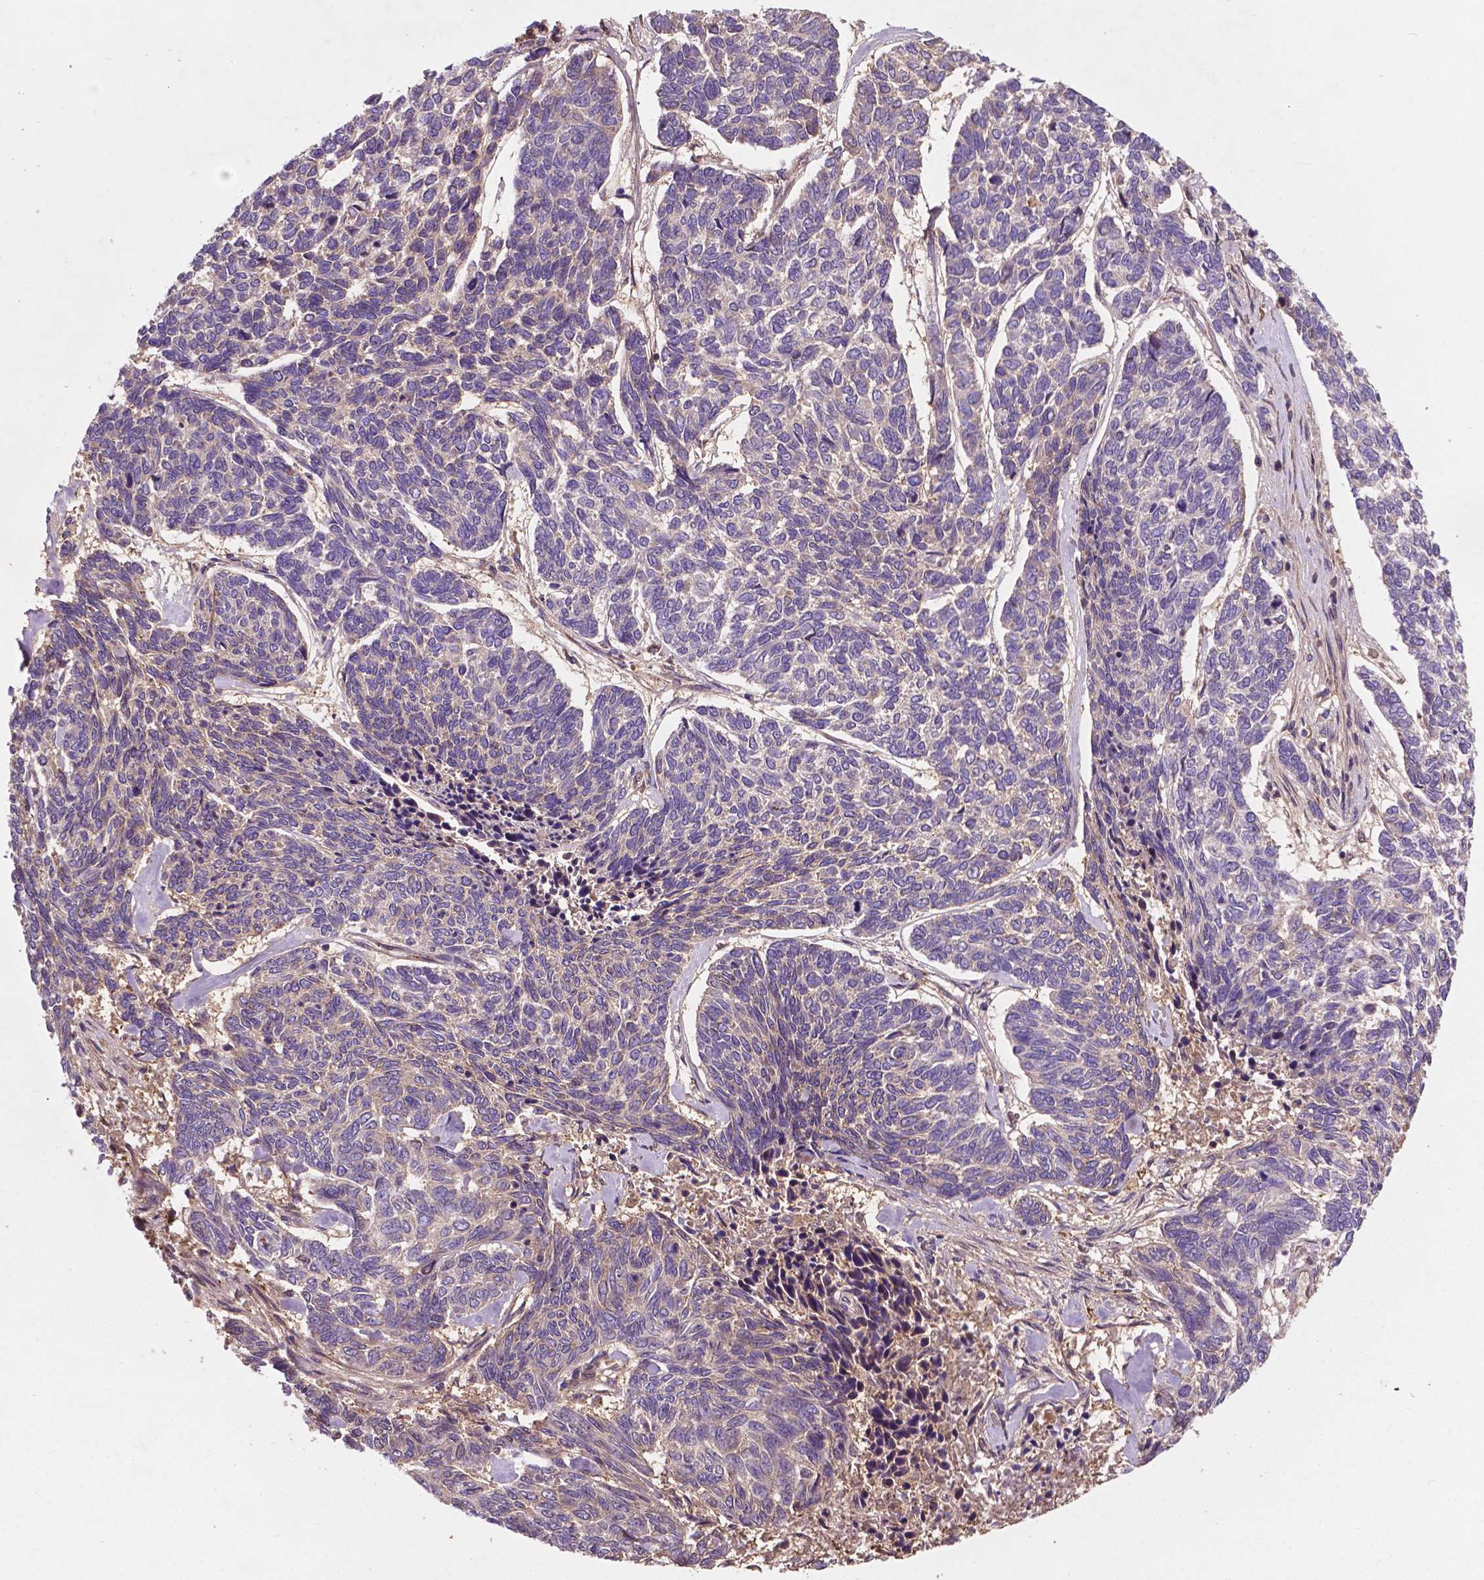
{"staining": {"intensity": "weak", "quantity": "<25%", "location": "cytoplasmic/membranous"}, "tissue": "skin cancer", "cell_type": "Tumor cells", "image_type": "cancer", "snomed": [{"axis": "morphology", "description": "Basal cell carcinoma"}, {"axis": "topography", "description": "Skin"}], "caption": "High power microscopy histopathology image of an immunohistochemistry image of skin cancer, revealing no significant expression in tumor cells. Brightfield microscopy of IHC stained with DAB (brown) and hematoxylin (blue), captured at high magnification.", "gene": "GJA9", "patient": {"sex": "female", "age": 65}}